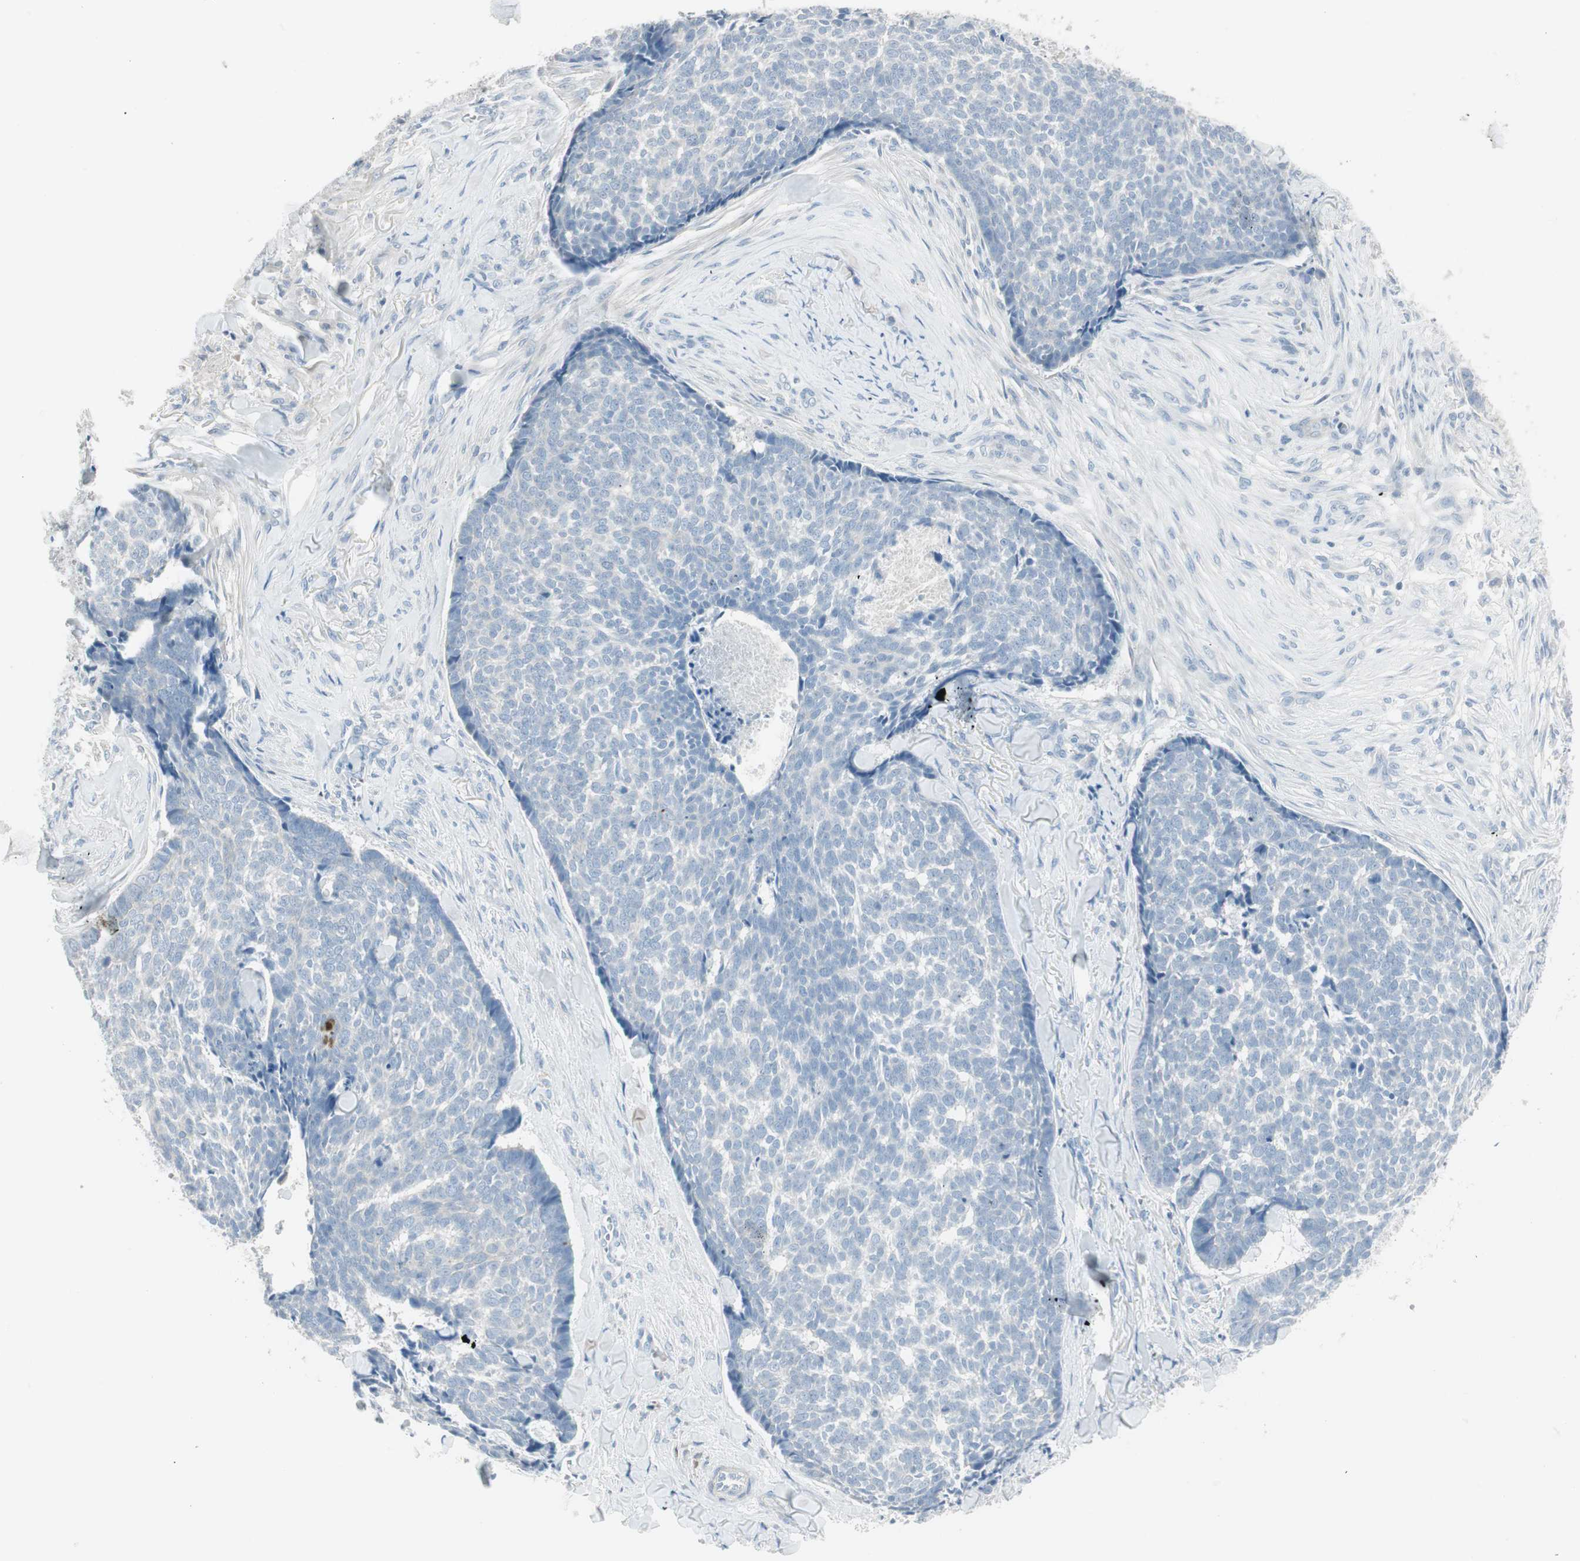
{"staining": {"intensity": "negative", "quantity": "none", "location": "none"}, "tissue": "skin cancer", "cell_type": "Tumor cells", "image_type": "cancer", "snomed": [{"axis": "morphology", "description": "Basal cell carcinoma"}, {"axis": "topography", "description": "Skin"}], "caption": "The immunohistochemistry micrograph has no significant expression in tumor cells of skin basal cell carcinoma tissue.", "gene": "ITLN2", "patient": {"sex": "male", "age": 84}}